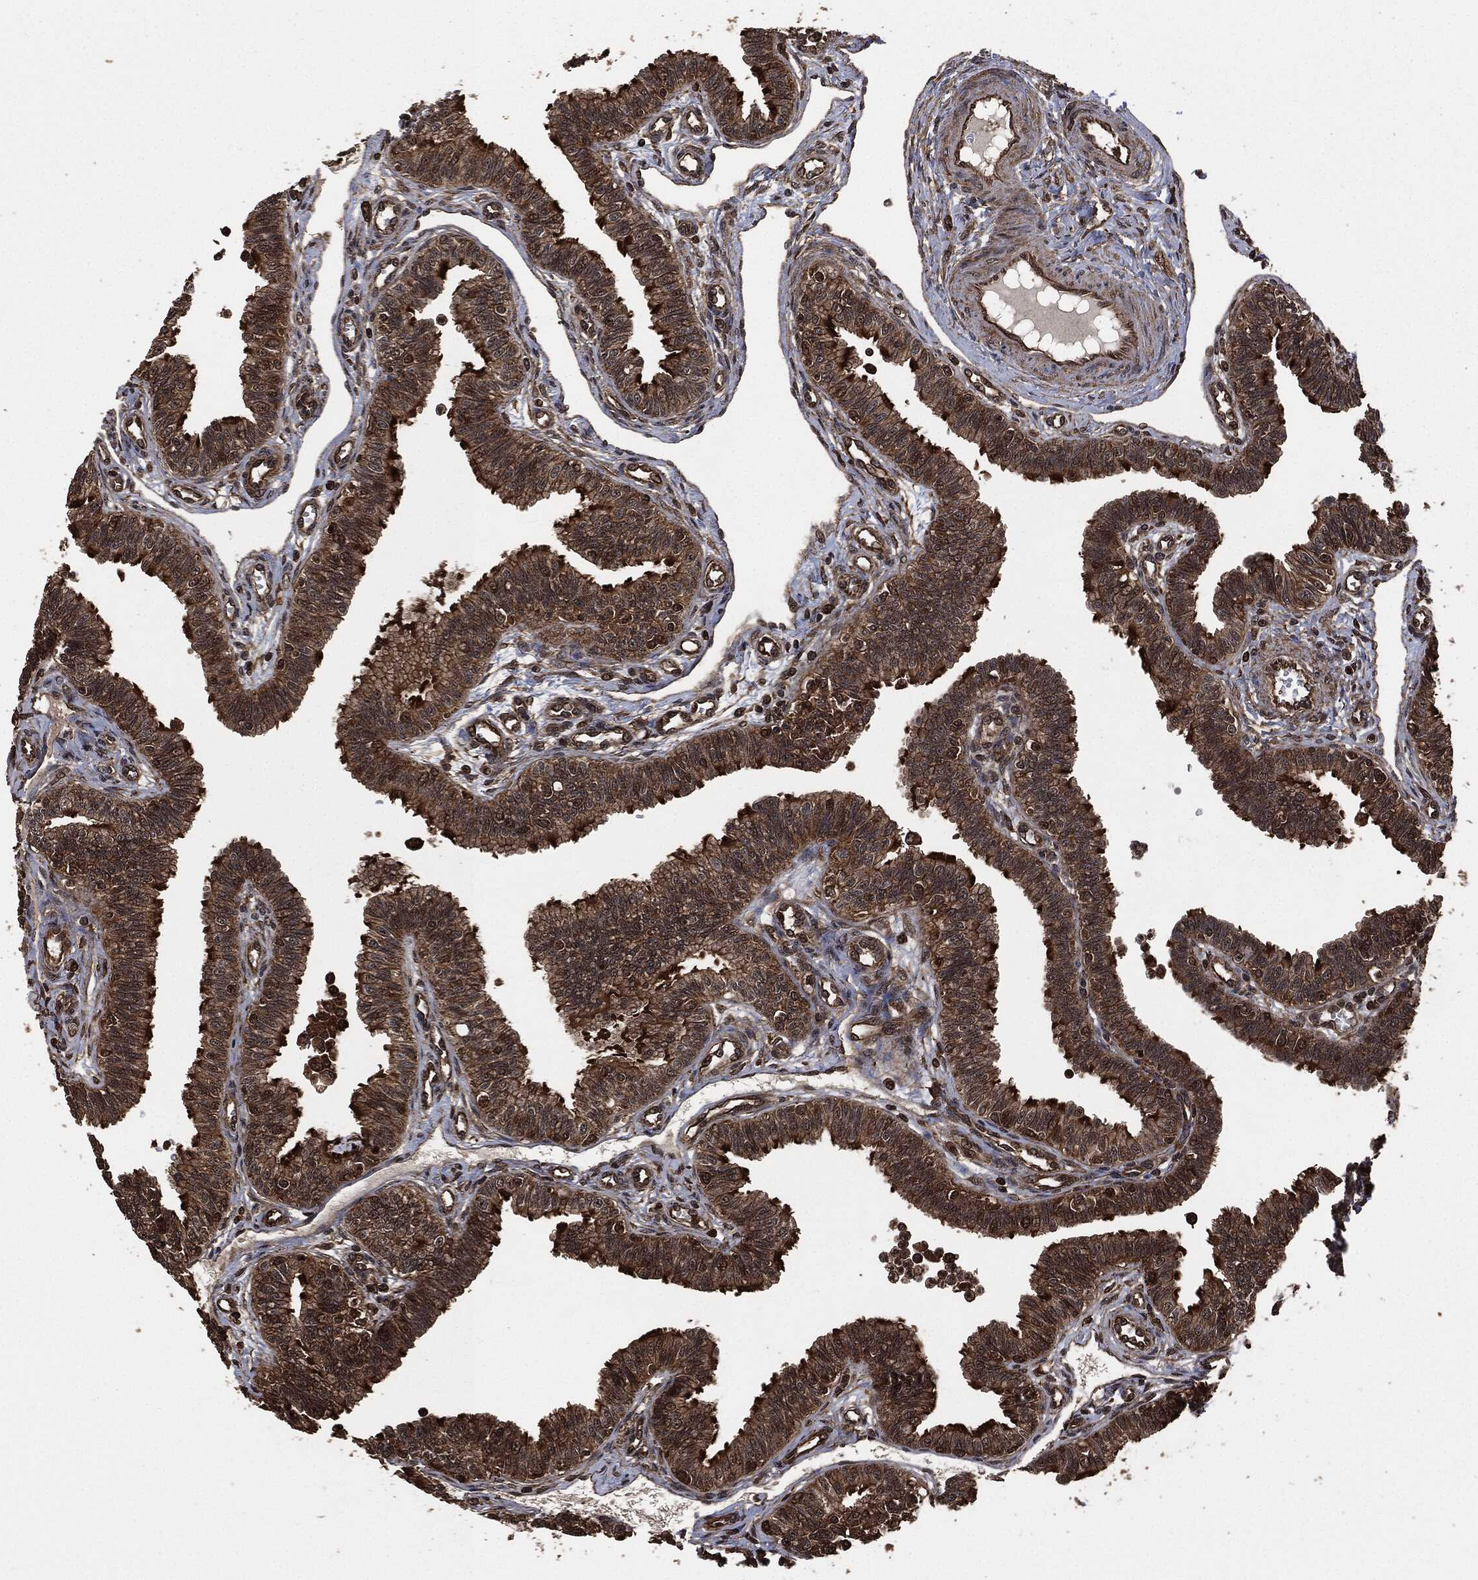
{"staining": {"intensity": "strong", "quantity": ">75%", "location": "cytoplasmic/membranous"}, "tissue": "fallopian tube", "cell_type": "Glandular cells", "image_type": "normal", "snomed": [{"axis": "morphology", "description": "Normal tissue, NOS"}, {"axis": "topography", "description": "Fallopian tube"}], "caption": "Fallopian tube stained with a brown dye reveals strong cytoplasmic/membranous positive staining in approximately >75% of glandular cells.", "gene": "HRAS", "patient": {"sex": "female", "age": 36}}